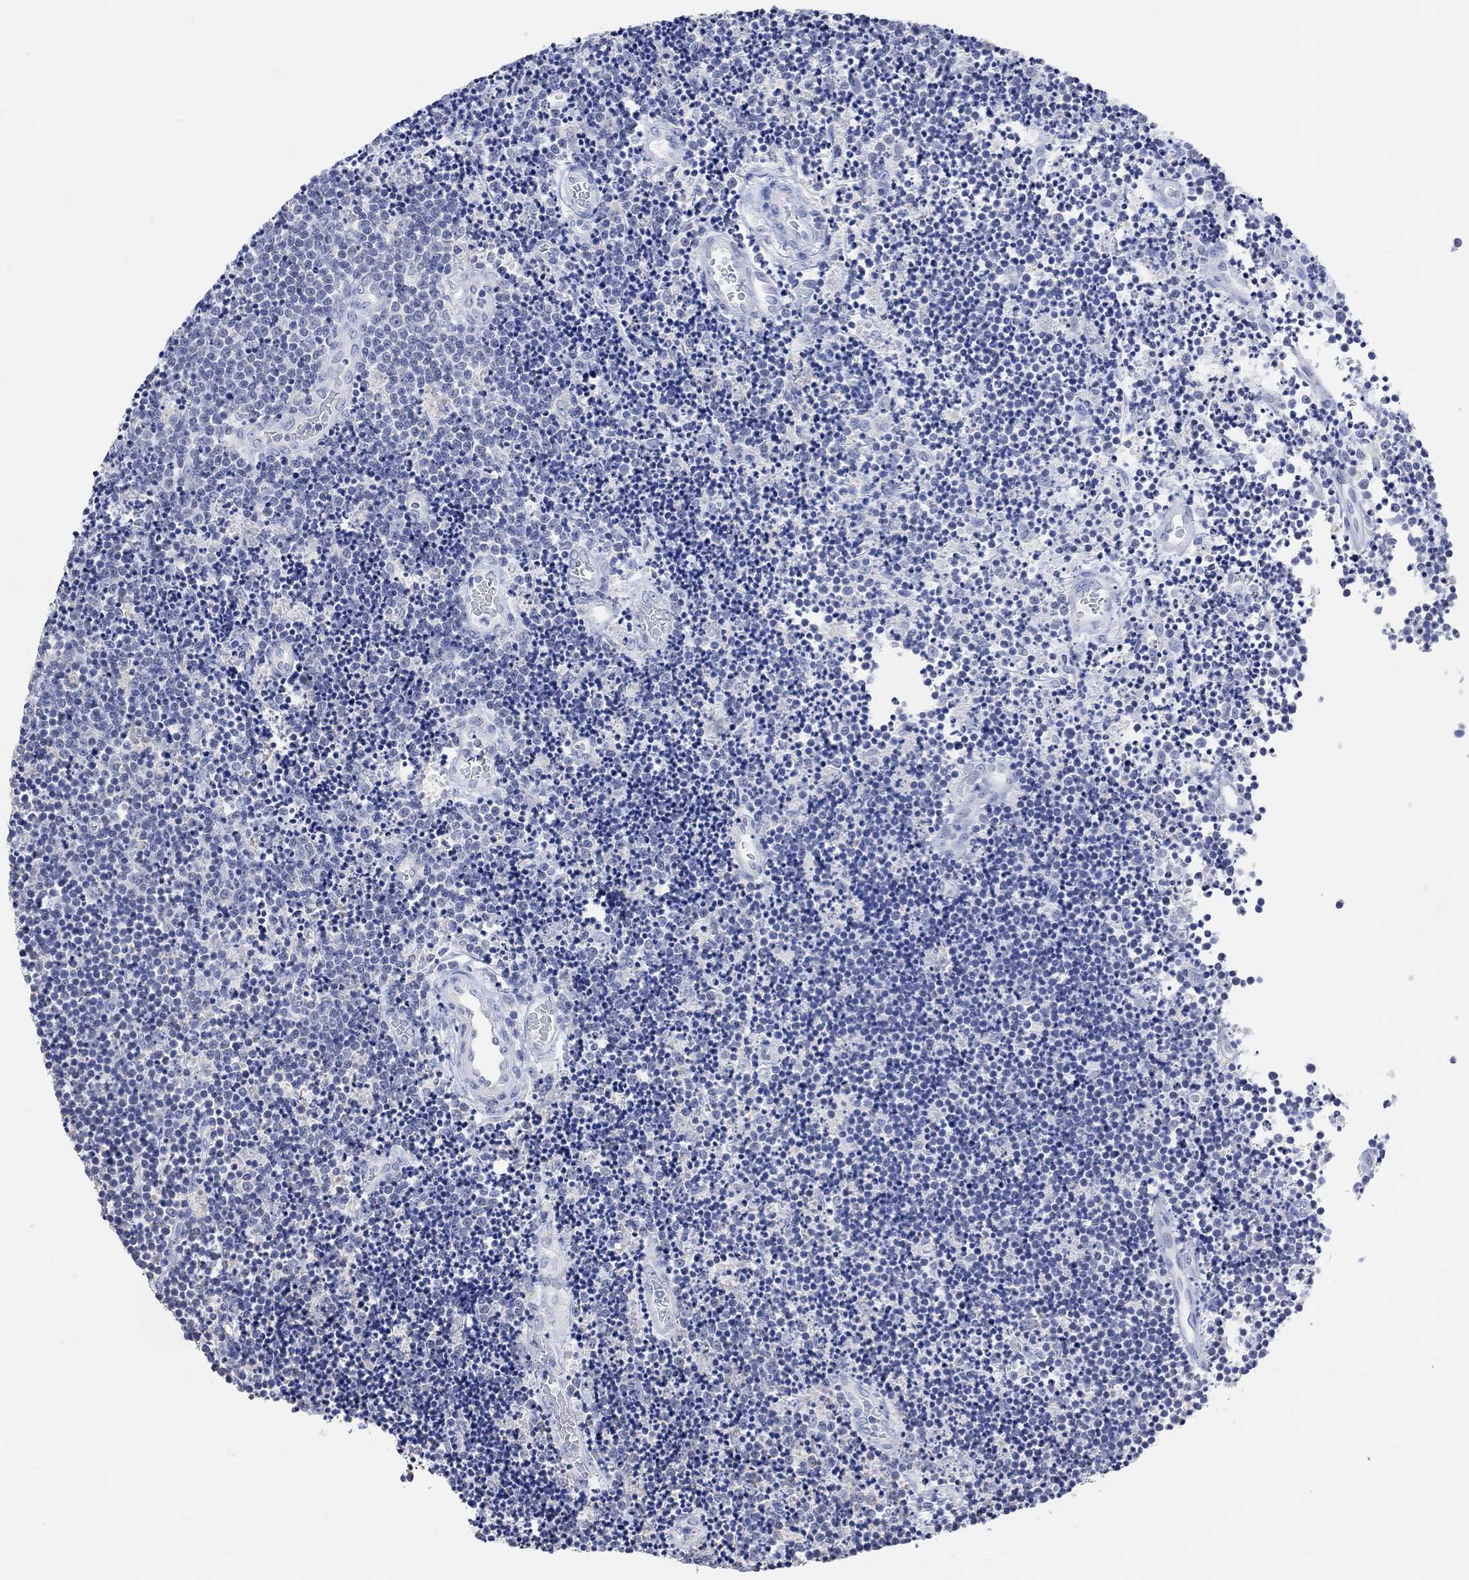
{"staining": {"intensity": "negative", "quantity": "none", "location": "none"}, "tissue": "lymphoma", "cell_type": "Tumor cells", "image_type": "cancer", "snomed": [{"axis": "morphology", "description": "Malignant lymphoma, non-Hodgkin's type, Low grade"}, {"axis": "topography", "description": "Brain"}], "caption": "Low-grade malignant lymphoma, non-Hodgkin's type stained for a protein using immunohistochemistry (IHC) exhibits no expression tumor cells.", "gene": "SYT12", "patient": {"sex": "female", "age": 66}}